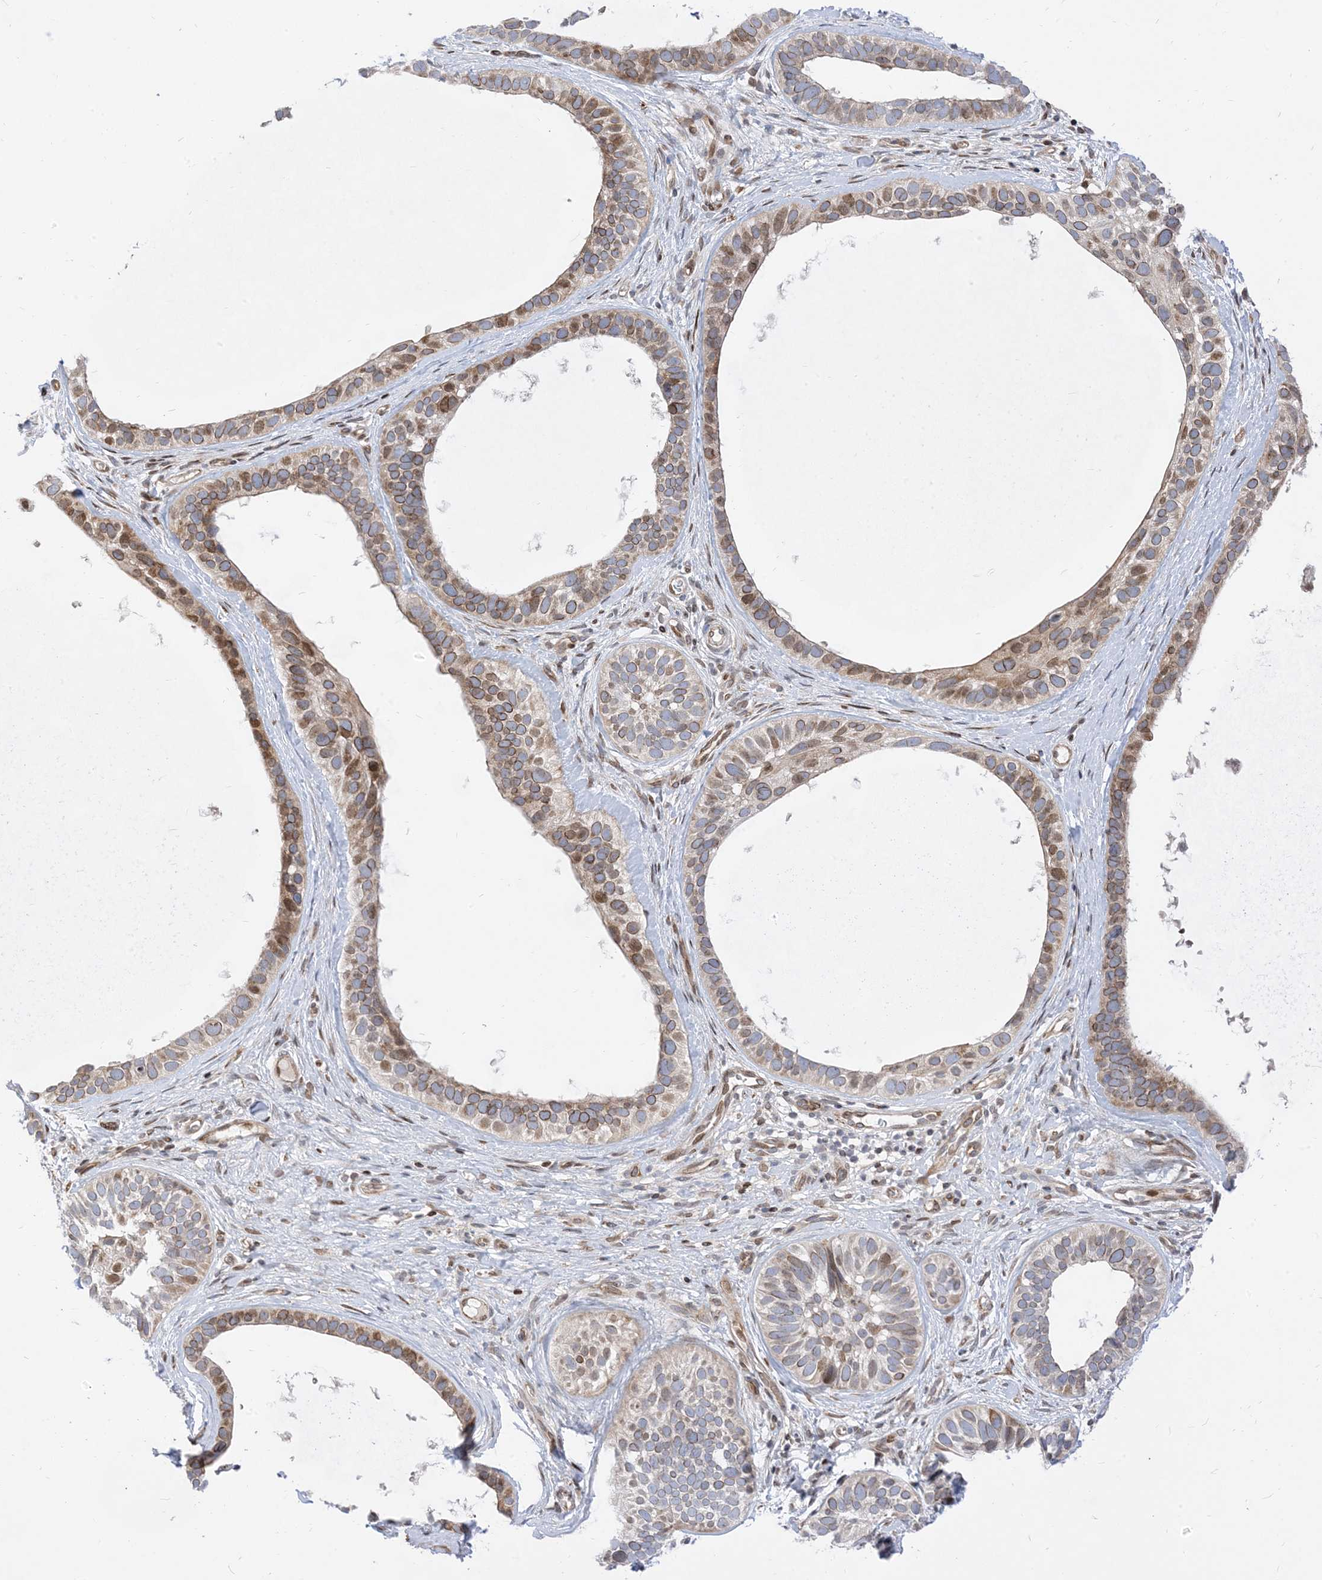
{"staining": {"intensity": "moderate", "quantity": "25%-75%", "location": "cytoplasmic/membranous"}, "tissue": "skin cancer", "cell_type": "Tumor cells", "image_type": "cancer", "snomed": [{"axis": "morphology", "description": "Basal cell carcinoma"}, {"axis": "topography", "description": "Skin"}], "caption": "The immunohistochemical stain labels moderate cytoplasmic/membranous staining in tumor cells of basal cell carcinoma (skin) tissue.", "gene": "TYSND1", "patient": {"sex": "male", "age": 62}}